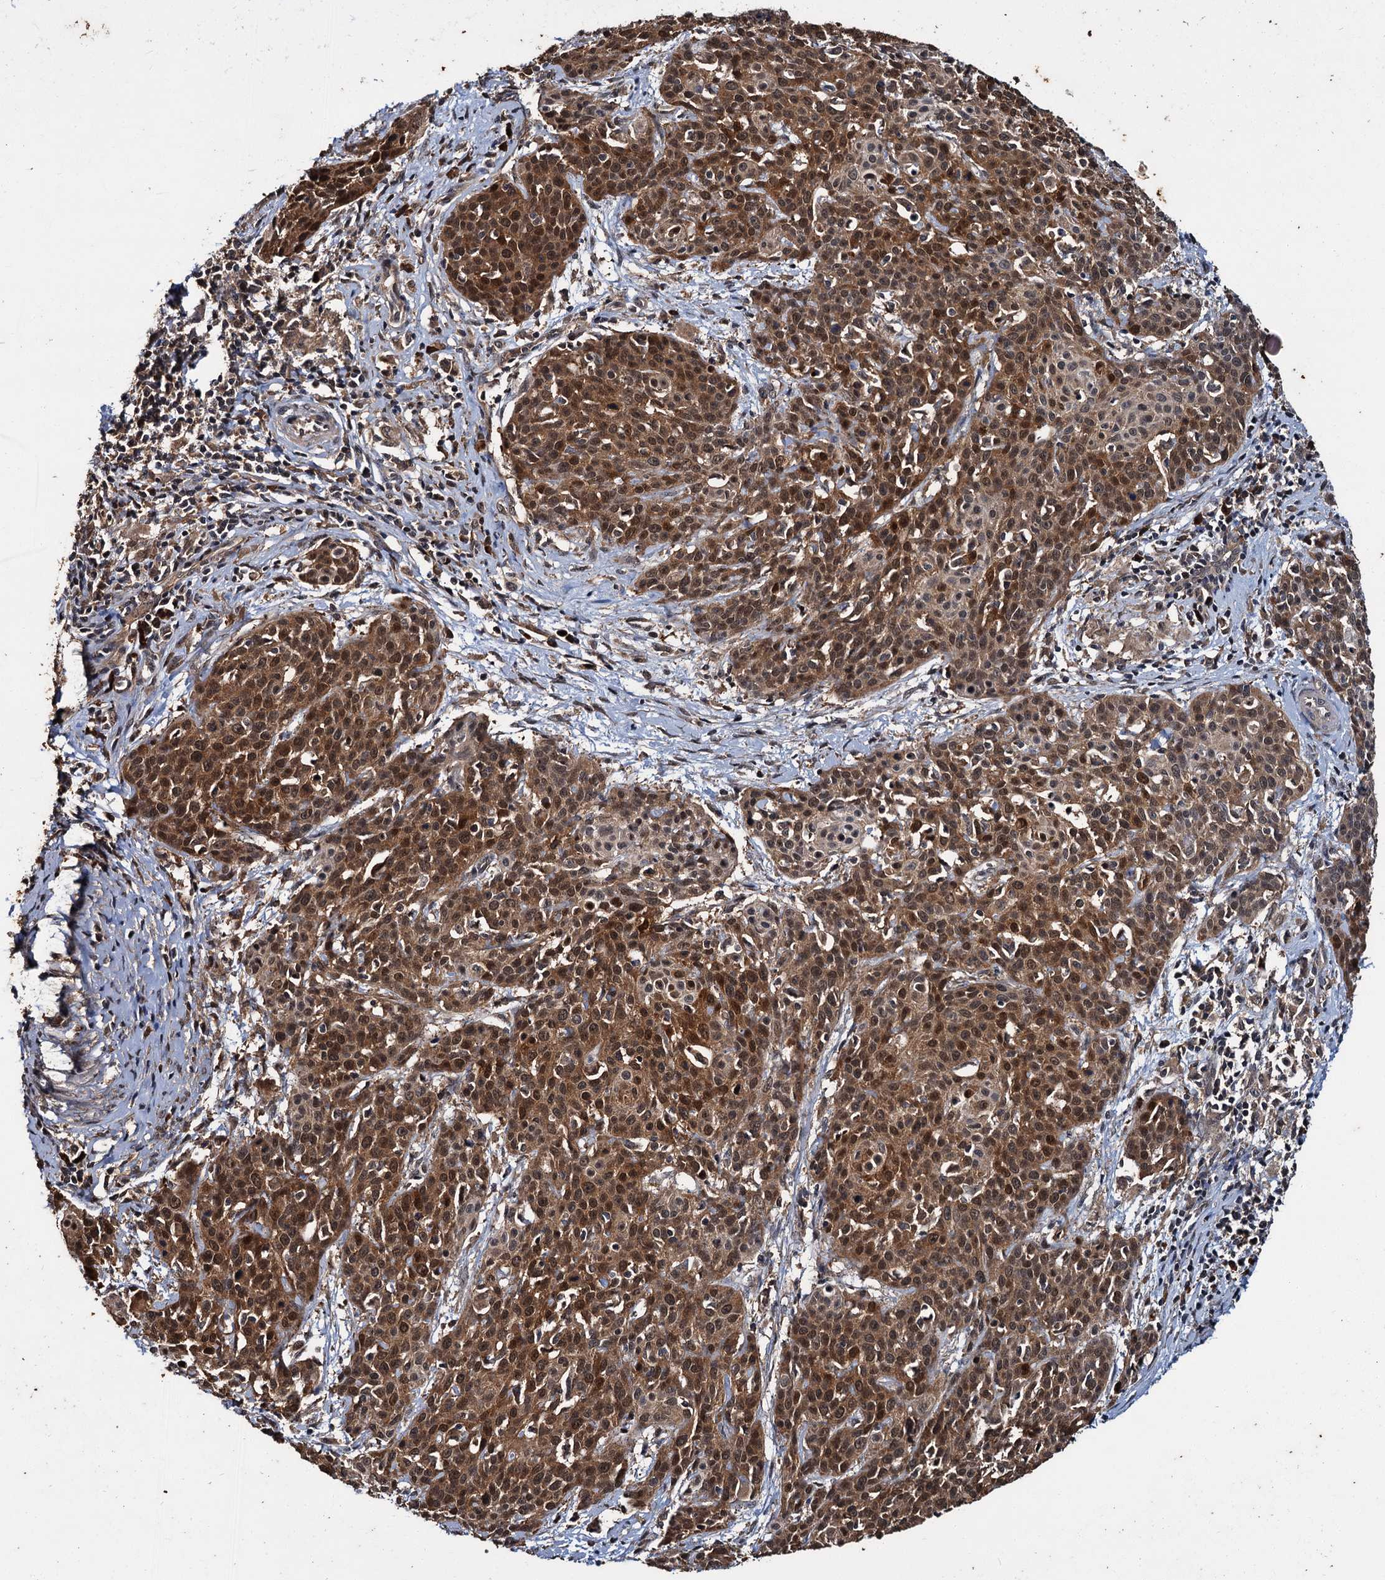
{"staining": {"intensity": "moderate", "quantity": ">75%", "location": "cytoplasmic/membranous,nuclear"}, "tissue": "cervical cancer", "cell_type": "Tumor cells", "image_type": "cancer", "snomed": [{"axis": "morphology", "description": "Squamous cell carcinoma, NOS"}, {"axis": "topography", "description": "Cervix"}], "caption": "Brown immunohistochemical staining in human cervical cancer exhibits moderate cytoplasmic/membranous and nuclear staining in about >75% of tumor cells. (DAB (3,3'-diaminobenzidine) = brown stain, brightfield microscopy at high magnification).", "gene": "SLC46A3", "patient": {"sex": "female", "age": 38}}